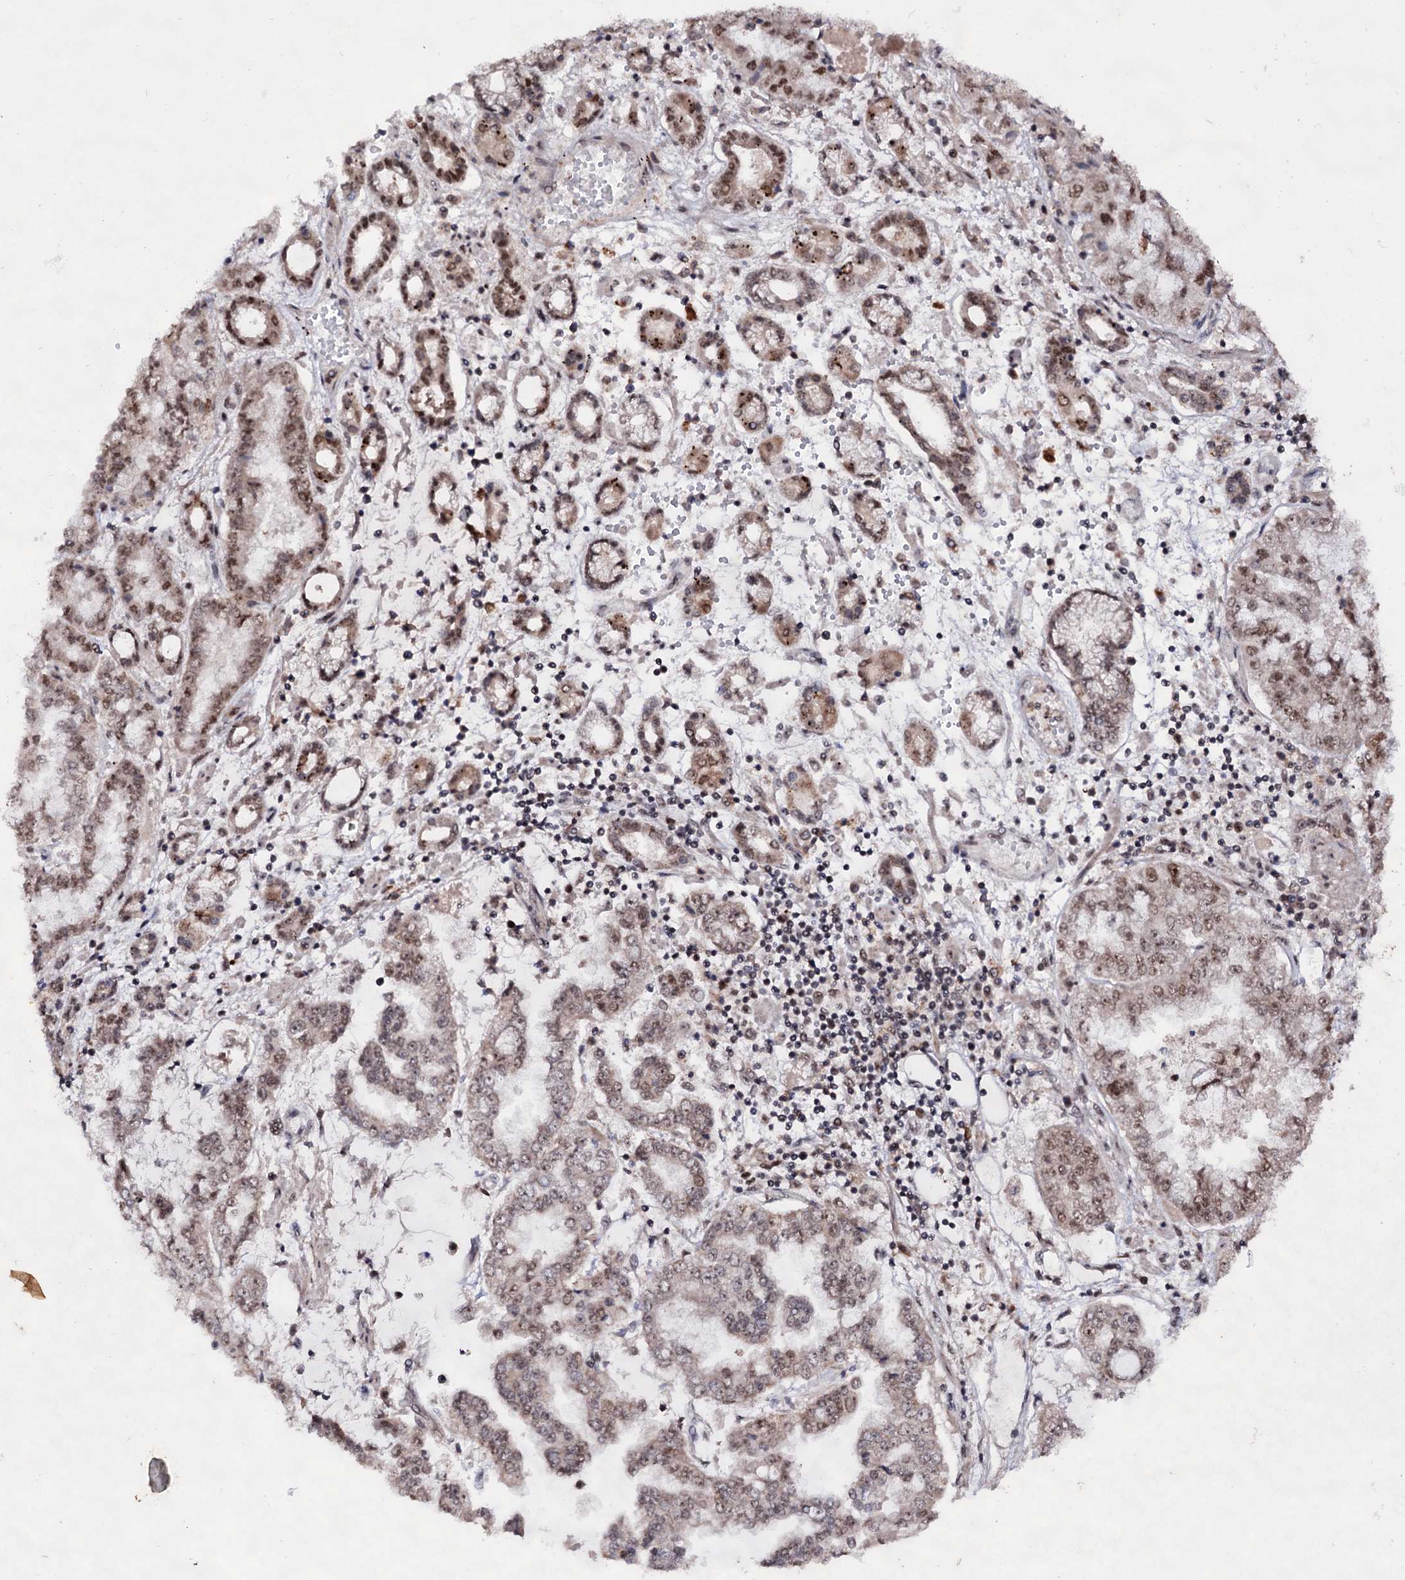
{"staining": {"intensity": "moderate", "quantity": ">75%", "location": "nuclear"}, "tissue": "stomach cancer", "cell_type": "Tumor cells", "image_type": "cancer", "snomed": [{"axis": "morphology", "description": "Adenocarcinoma, NOS"}, {"axis": "topography", "description": "Stomach"}], "caption": "IHC of adenocarcinoma (stomach) reveals medium levels of moderate nuclear expression in about >75% of tumor cells.", "gene": "EXOSC10", "patient": {"sex": "male", "age": 76}}